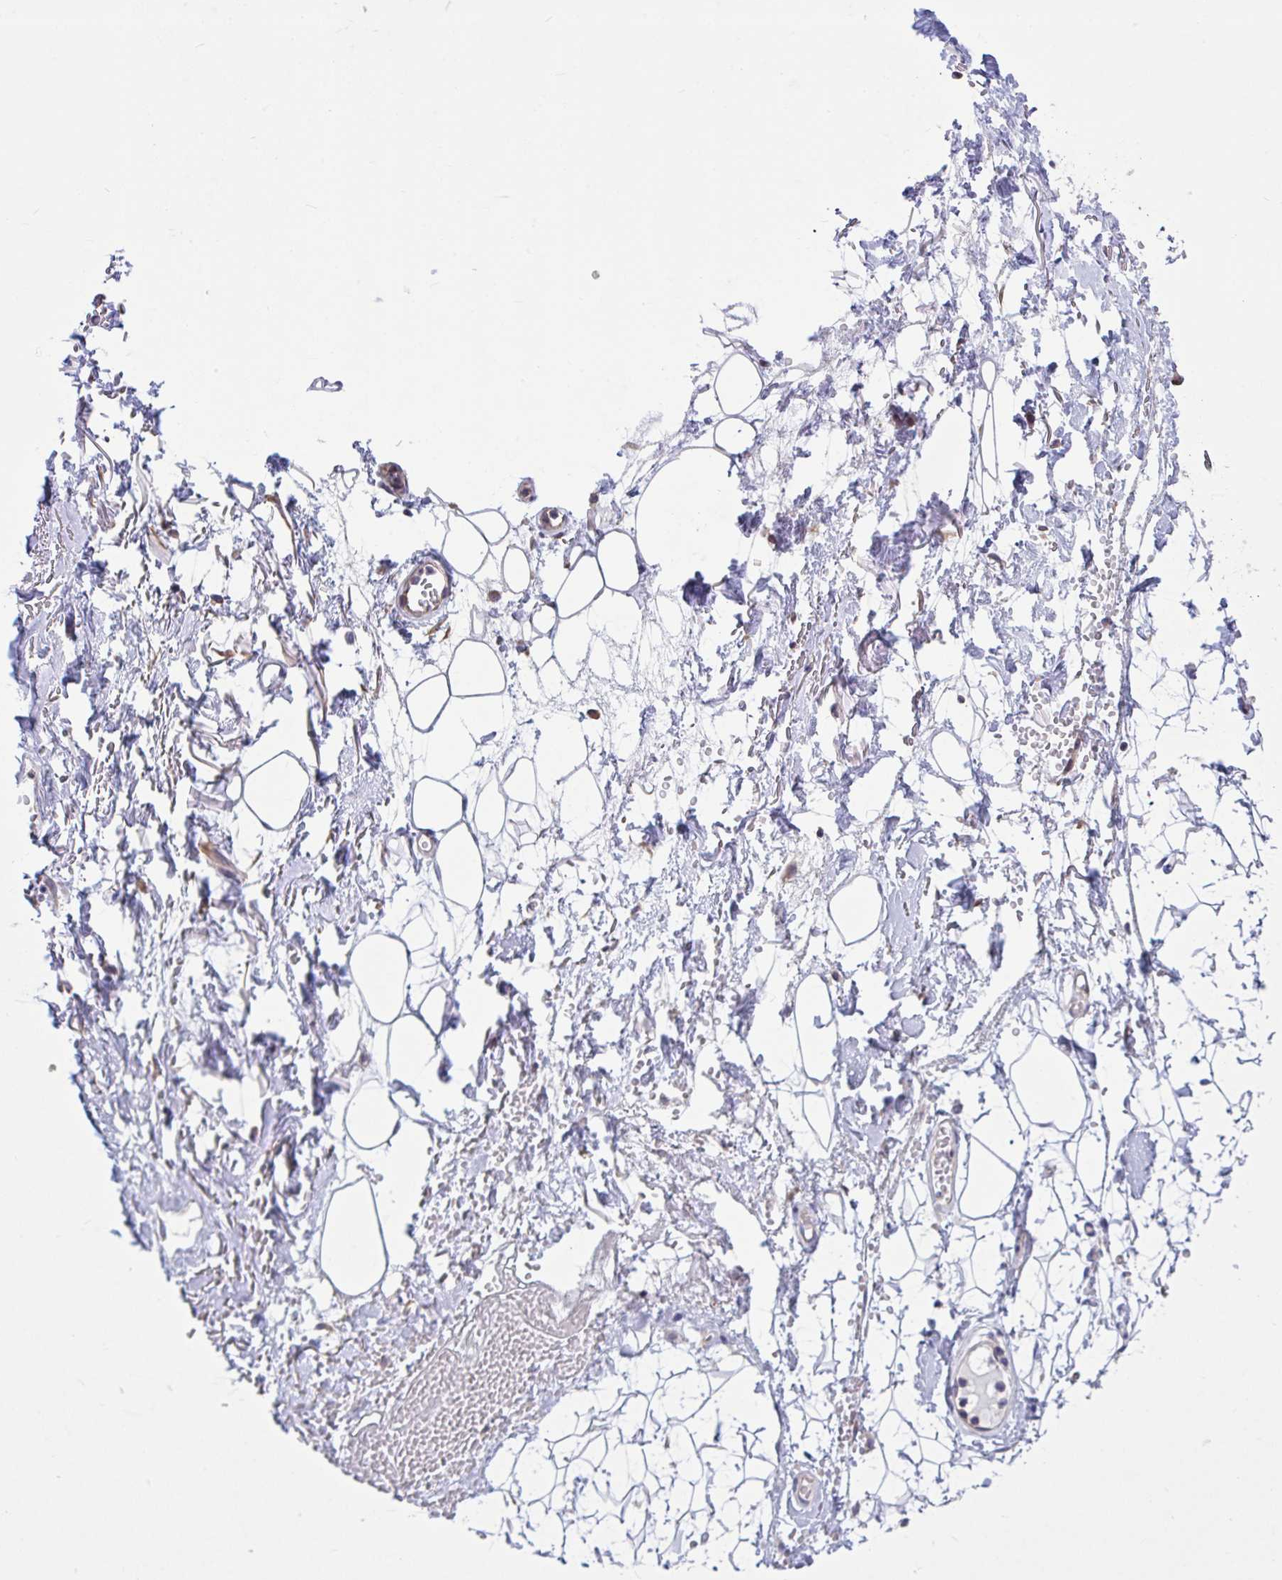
{"staining": {"intensity": "negative", "quantity": "none", "location": "none"}, "tissue": "adipose tissue", "cell_type": "Adipocytes", "image_type": "normal", "snomed": [{"axis": "morphology", "description": "Normal tissue, NOS"}, {"axis": "topography", "description": "Anal"}, {"axis": "topography", "description": "Peripheral nerve tissue"}], "caption": "IHC histopathology image of unremarkable human adipose tissue stained for a protein (brown), which shows no expression in adipocytes. (DAB (3,3'-diaminobenzidine) IHC with hematoxylin counter stain).", "gene": "WBP1", "patient": {"sex": "male", "age": 78}}